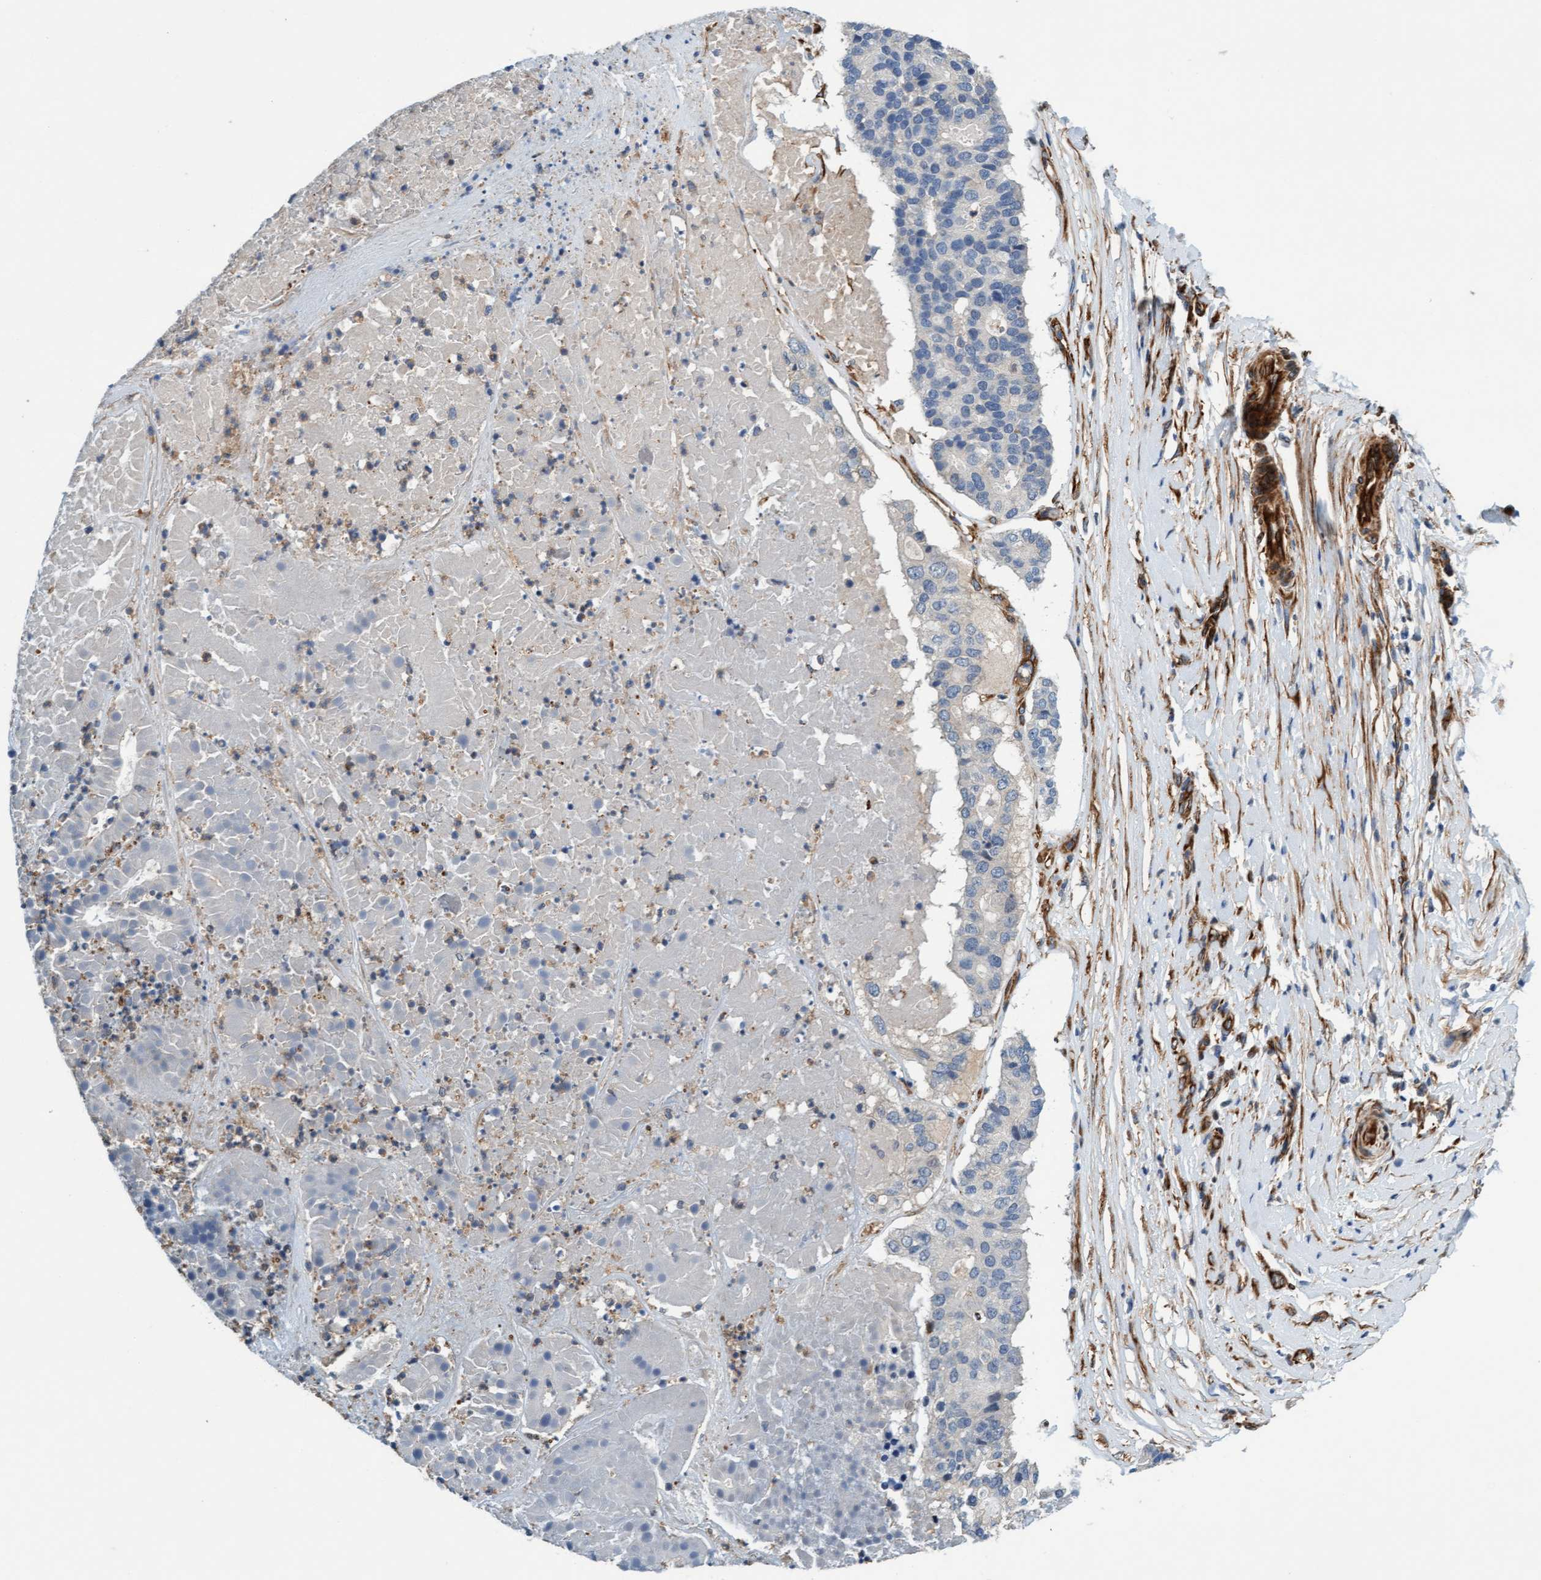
{"staining": {"intensity": "negative", "quantity": "none", "location": "none"}, "tissue": "pancreatic cancer", "cell_type": "Tumor cells", "image_type": "cancer", "snomed": [{"axis": "morphology", "description": "Adenocarcinoma, NOS"}, {"axis": "topography", "description": "Pancreas"}], "caption": "This is an immunohistochemistry (IHC) histopathology image of human pancreatic cancer (adenocarcinoma). There is no positivity in tumor cells.", "gene": "FMNL3", "patient": {"sex": "male", "age": 50}}